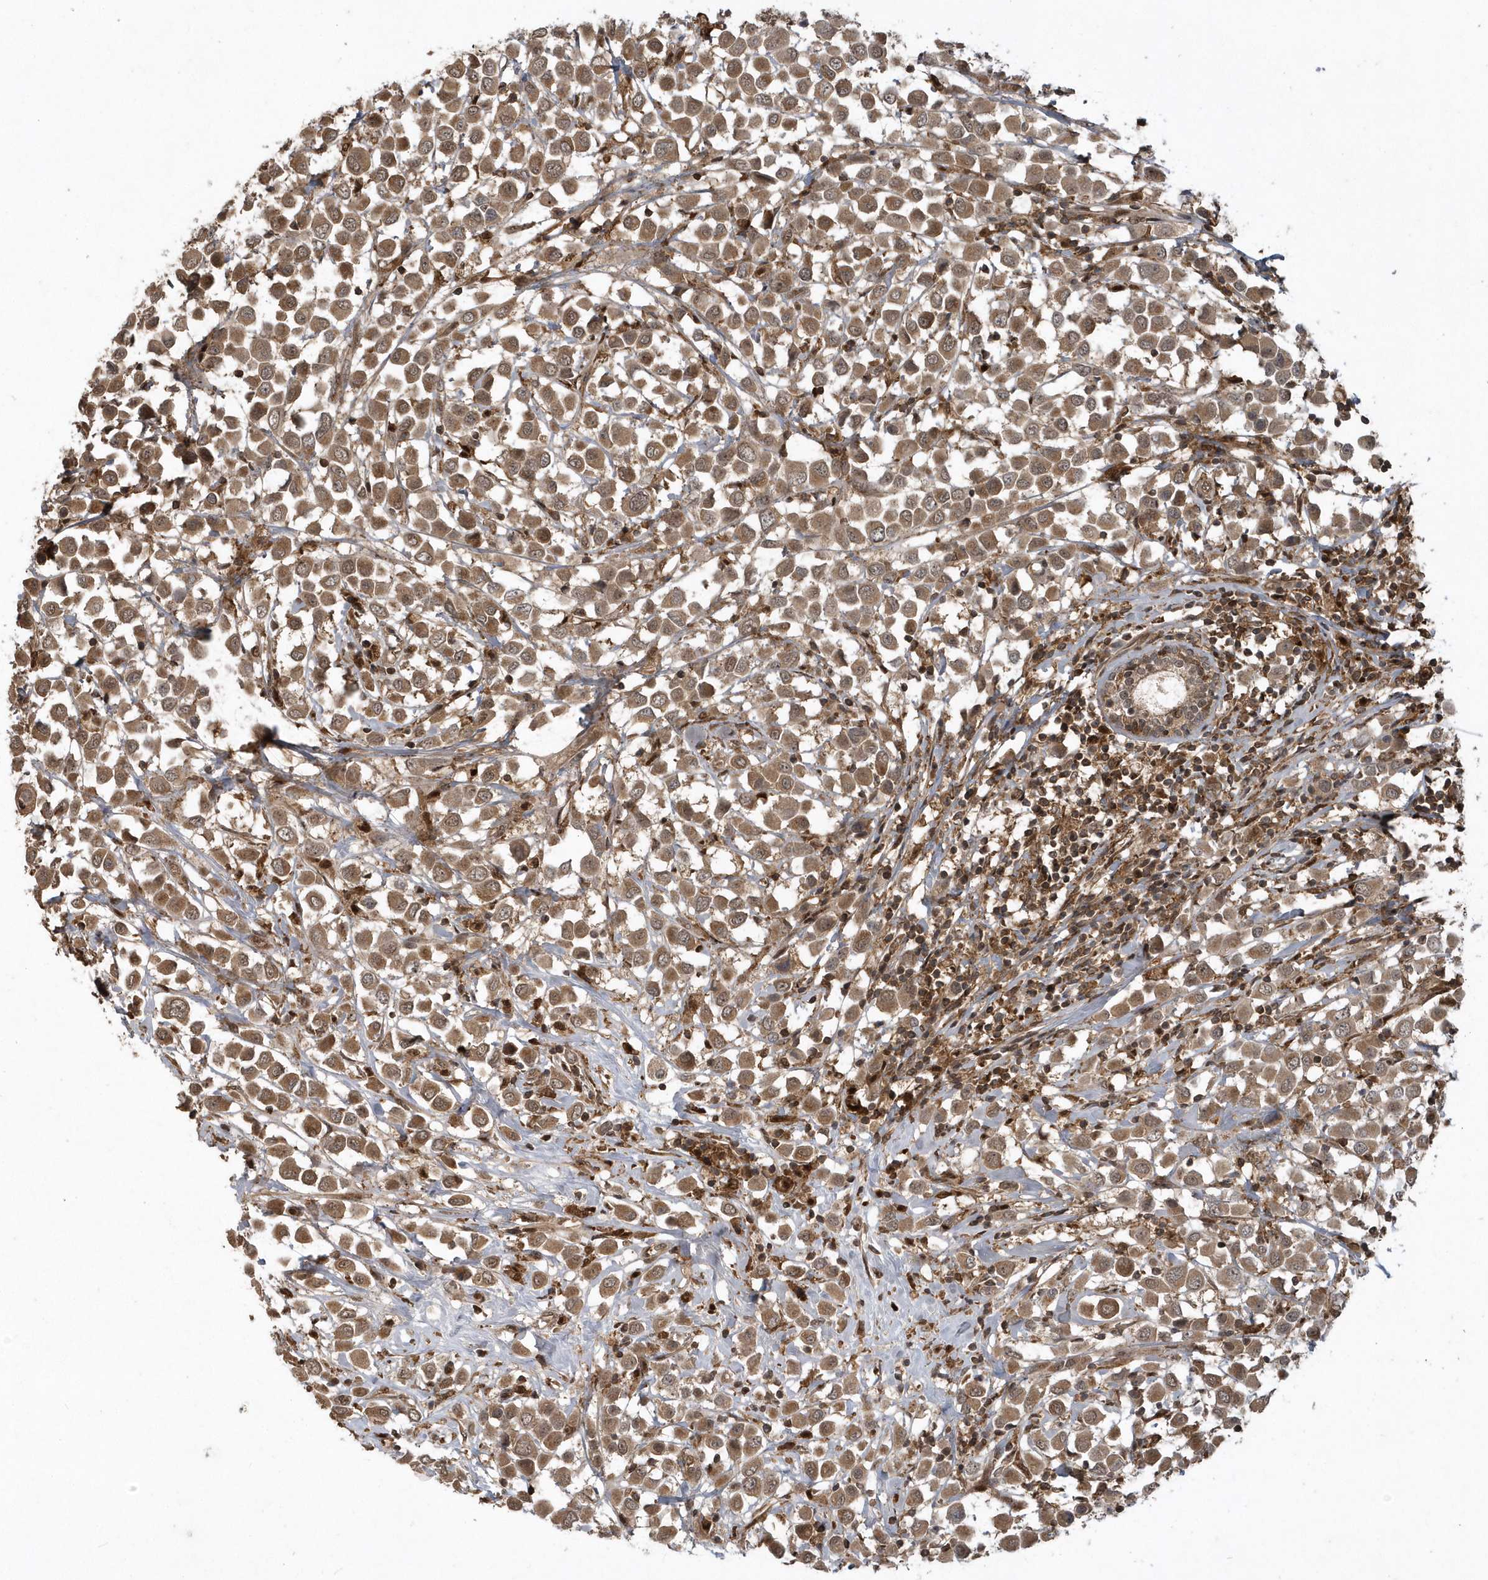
{"staining": {"intensity": "moderate", "quantity": ">75%", "location": "cytoplasmic/membranous"}, "tissue": "breast cancer", "cell_type": "Tumor cells", "image_type": "cancer", "snomed": [{"axis": "morphology", "description": "Duct carcinoma"}, {"axis": "topography", "description": "Breast"}], "caption": "A high-resolution photomicrograph shows immunohistochemistry staining of breast cancer (intraductal carcinoma), which exhibits moderate cytoplasmic/membranous expression in approximately >75% of tumor cells.", "gene": "LACC1", "patient": {"sex": "female", "age": 61}}